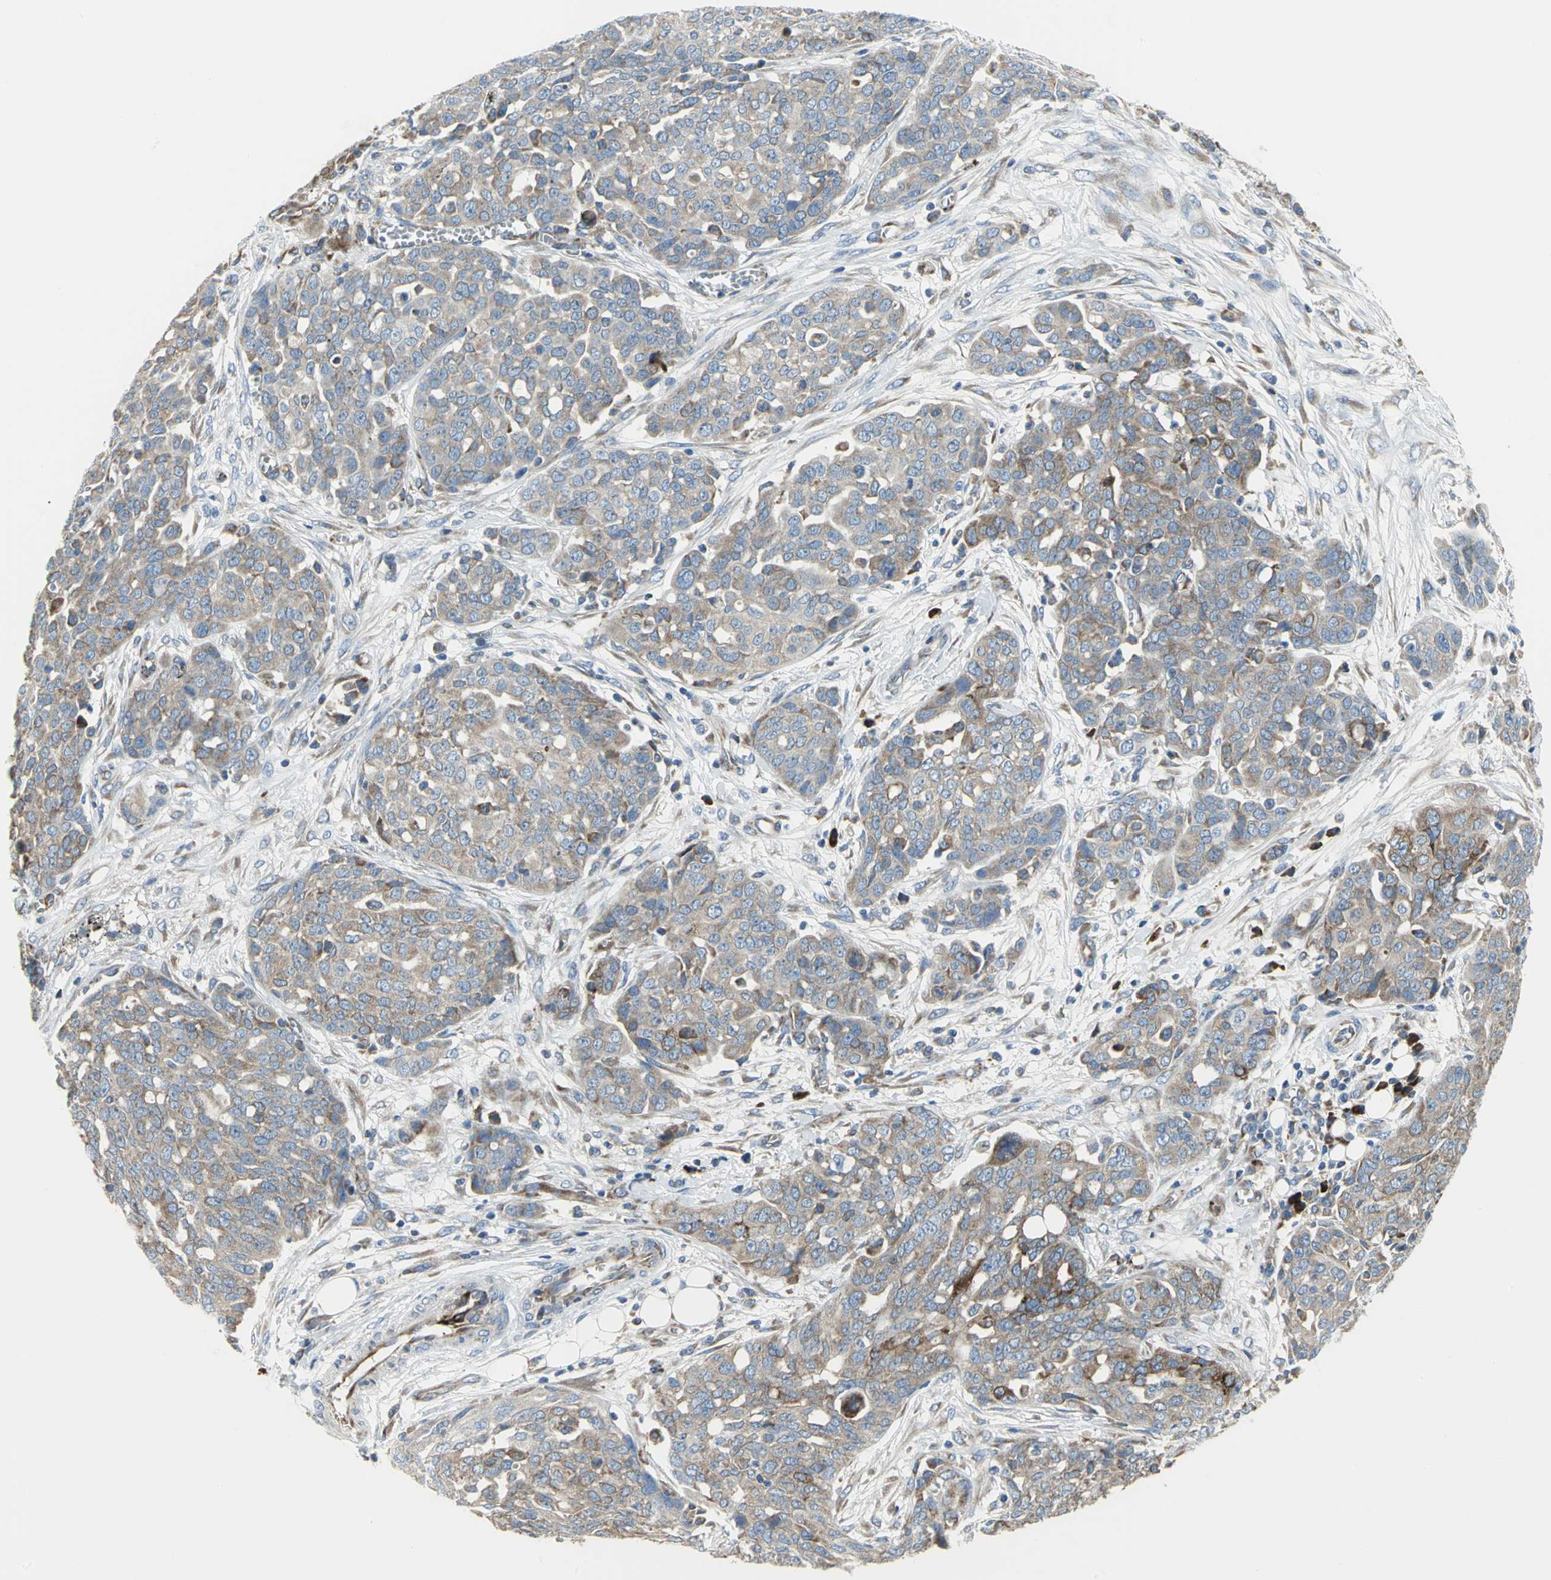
{"staining": {"intensity": "moderate", "quantity": ">75%", "location": "cytoplasmic/membranous"}, "tissue": "ovarian cancer", "cell_type": "Tumor cells", "image_type": "cancer", "snomed": [{"axis": "morphology", "description": "Cystadenocarcinoma, serous, NOS"}, {"axis": "topography", "description": "Soft tissue"}, {"axis": "topography", "description": "Ovary"}], "caption": "Human ovarian cancer stained for a protein (brown) reveals moderate cytoplasmic/membranous positive positivity in about >75% of tumor cells.", "gene": "TULP4", "patient": {"sex": "female", "age": 57}}